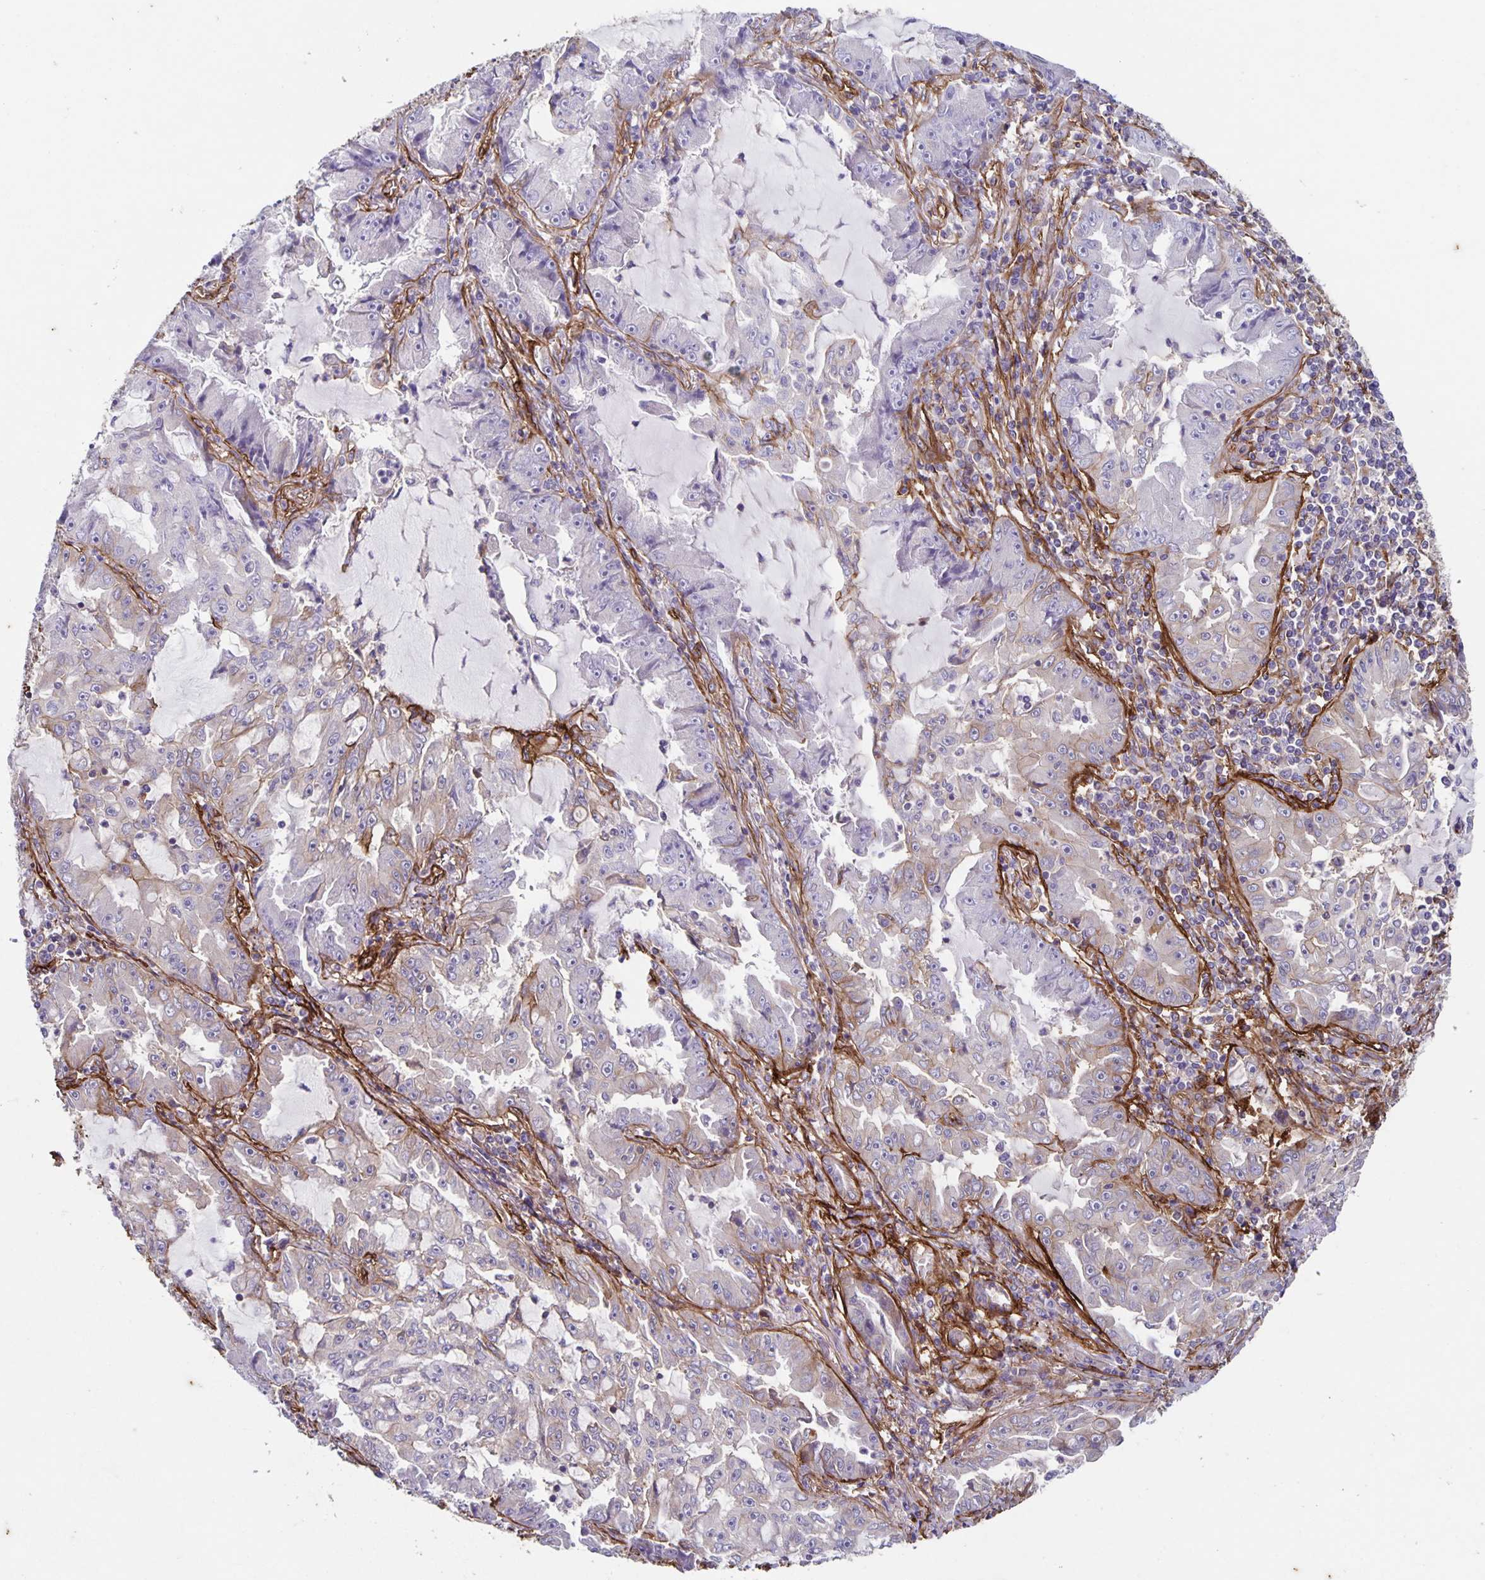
{"staining": {"intensity": "negative", "quantity": "none", "location": "none"}, "tissue": "lung cancer", "cell_type": "Tumor cells", "image_type": "cancer", "snomed": [{"axis": "morphology", "description": "Adenocarcinoma, NOS"}, {"axis": "topography", "description": "Lung"}], "caption": "An immunohistochemistry image of lung cancer is shown. There is no staining in tumor cells of lung cancer.", "gene": "ITGA2", "patient": {"sex": "female", "age": 52}}